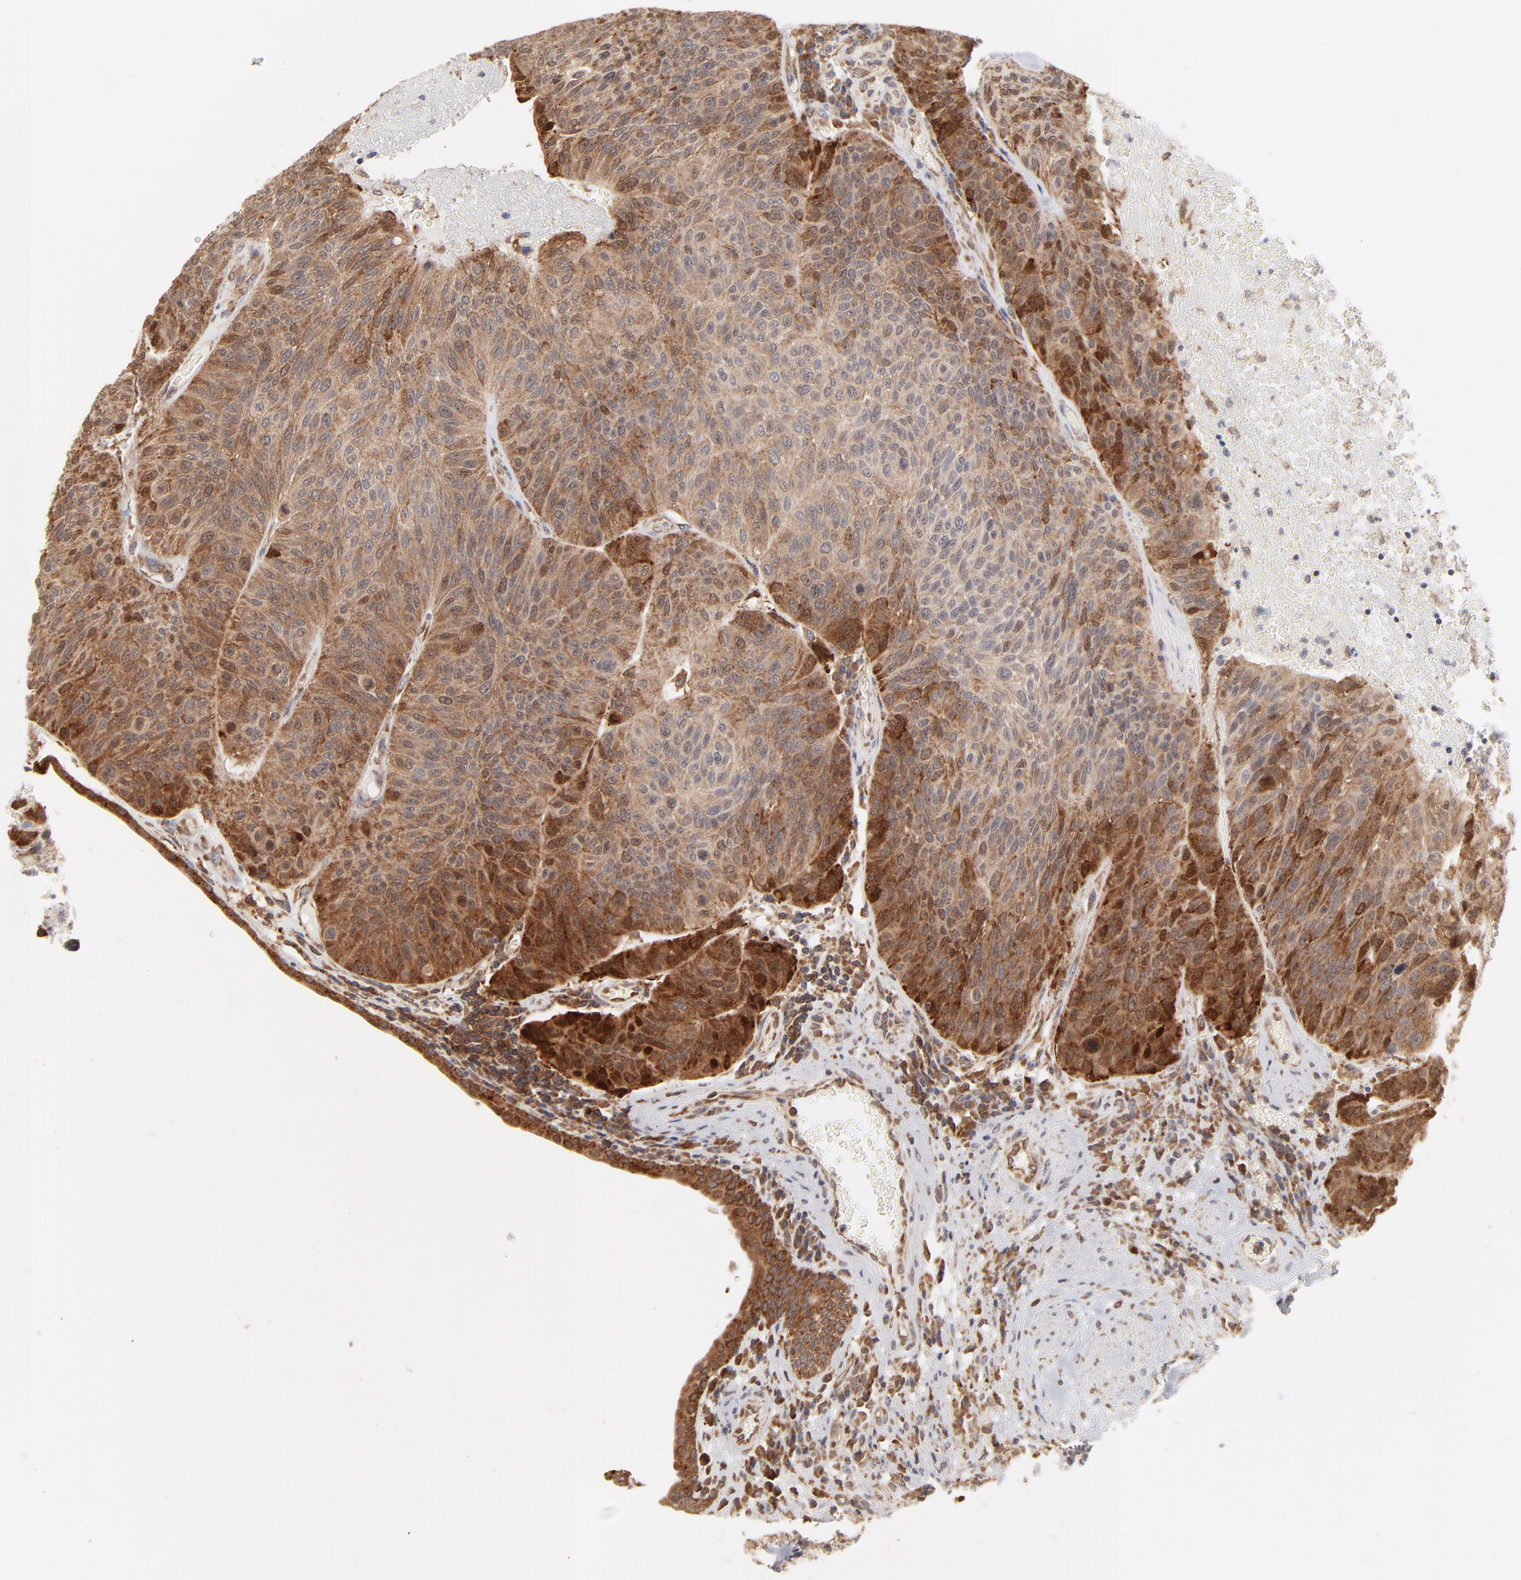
{"staining": {"intensity": "strong", "quantity": ">75%", "location": "cytoplasmic/membranous"}, "tissue": "urothelial cancer", "cell_type": "Tumor cells", "image_type": "cancer", "snomed": [{"axis": "morphology", "description": "Urothelial carcinoma, High grade"}, {"axis": "topography", "description": "Urinary bladder"}], "caption": "Immunohistochemistry (IHC) photomicrograph of neoplastic tissue: human urothelial carcinoma (high-grade) stained using immunohistochemistry (IHC) exhibits high levels of strong protein expression localized specifically in the cytoplasmic/membranous of tumor cells, appearing as a cytoplasmic/membranous brown color.", "gene": "RNF213", "patient": {"sex": "male", "age": 66}}